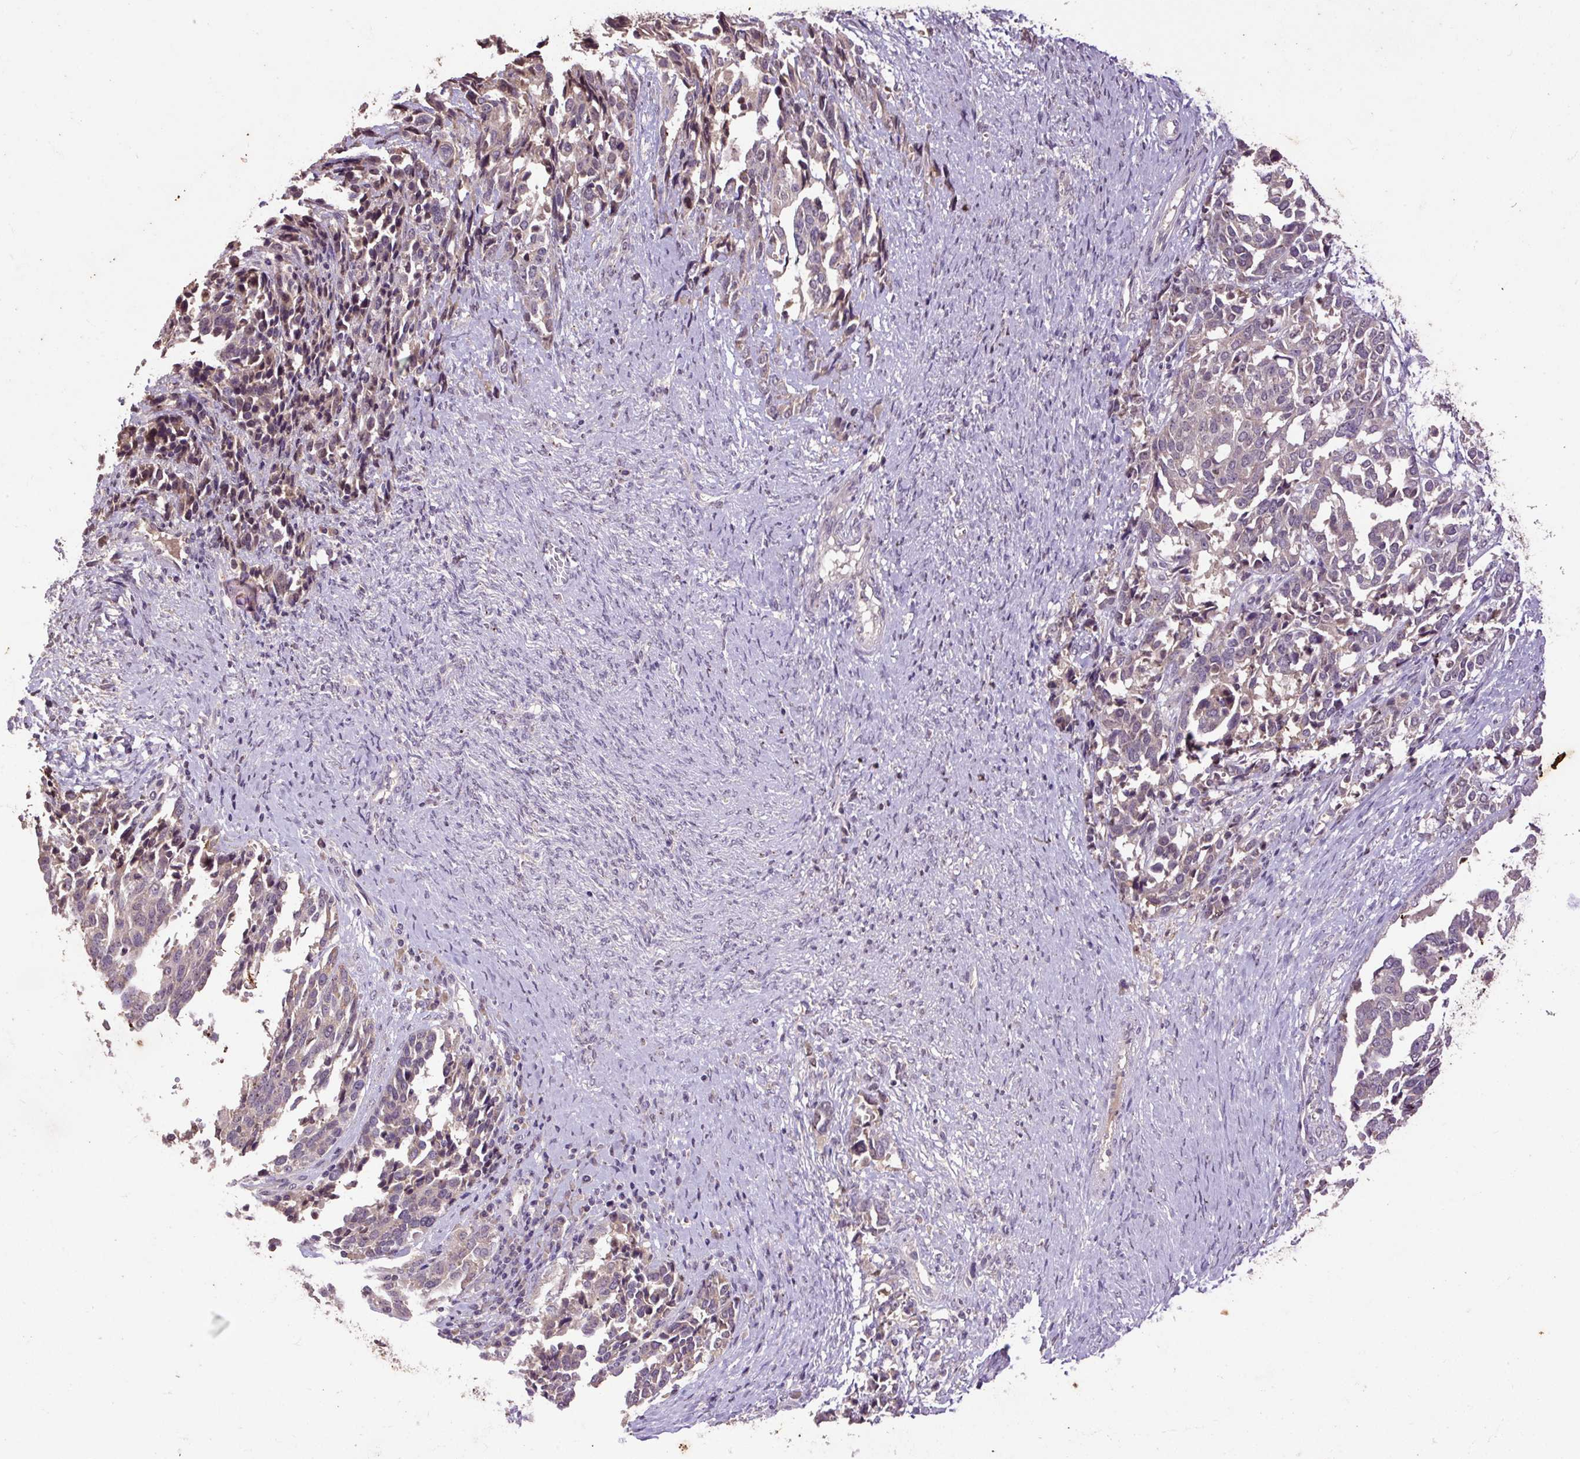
{"staining": {"intensity": "weak", "quantity": "25%-75%", "location": "cytoplasmic/membranous"}, "tissue": "ovarian cancer", "cell_type": "Tumor cells", "image_type": "cancer", "snomed": [{"axis": "morphology", "description": "Cystadenocarcinoma, serous, NOS"}, {"axis": "topography", "description": "Ovary"}], "caption": "Weak cytoplasmic/membranous protein expression is seen in approximately 25%-75% of tumor cells in serous cystadenocarcinoma (ovarian). (Brightfield microscopy of DAB IHC at high magnification).", "gene": "LRTM2", "patient": {"sex": "female", "age": 44}}